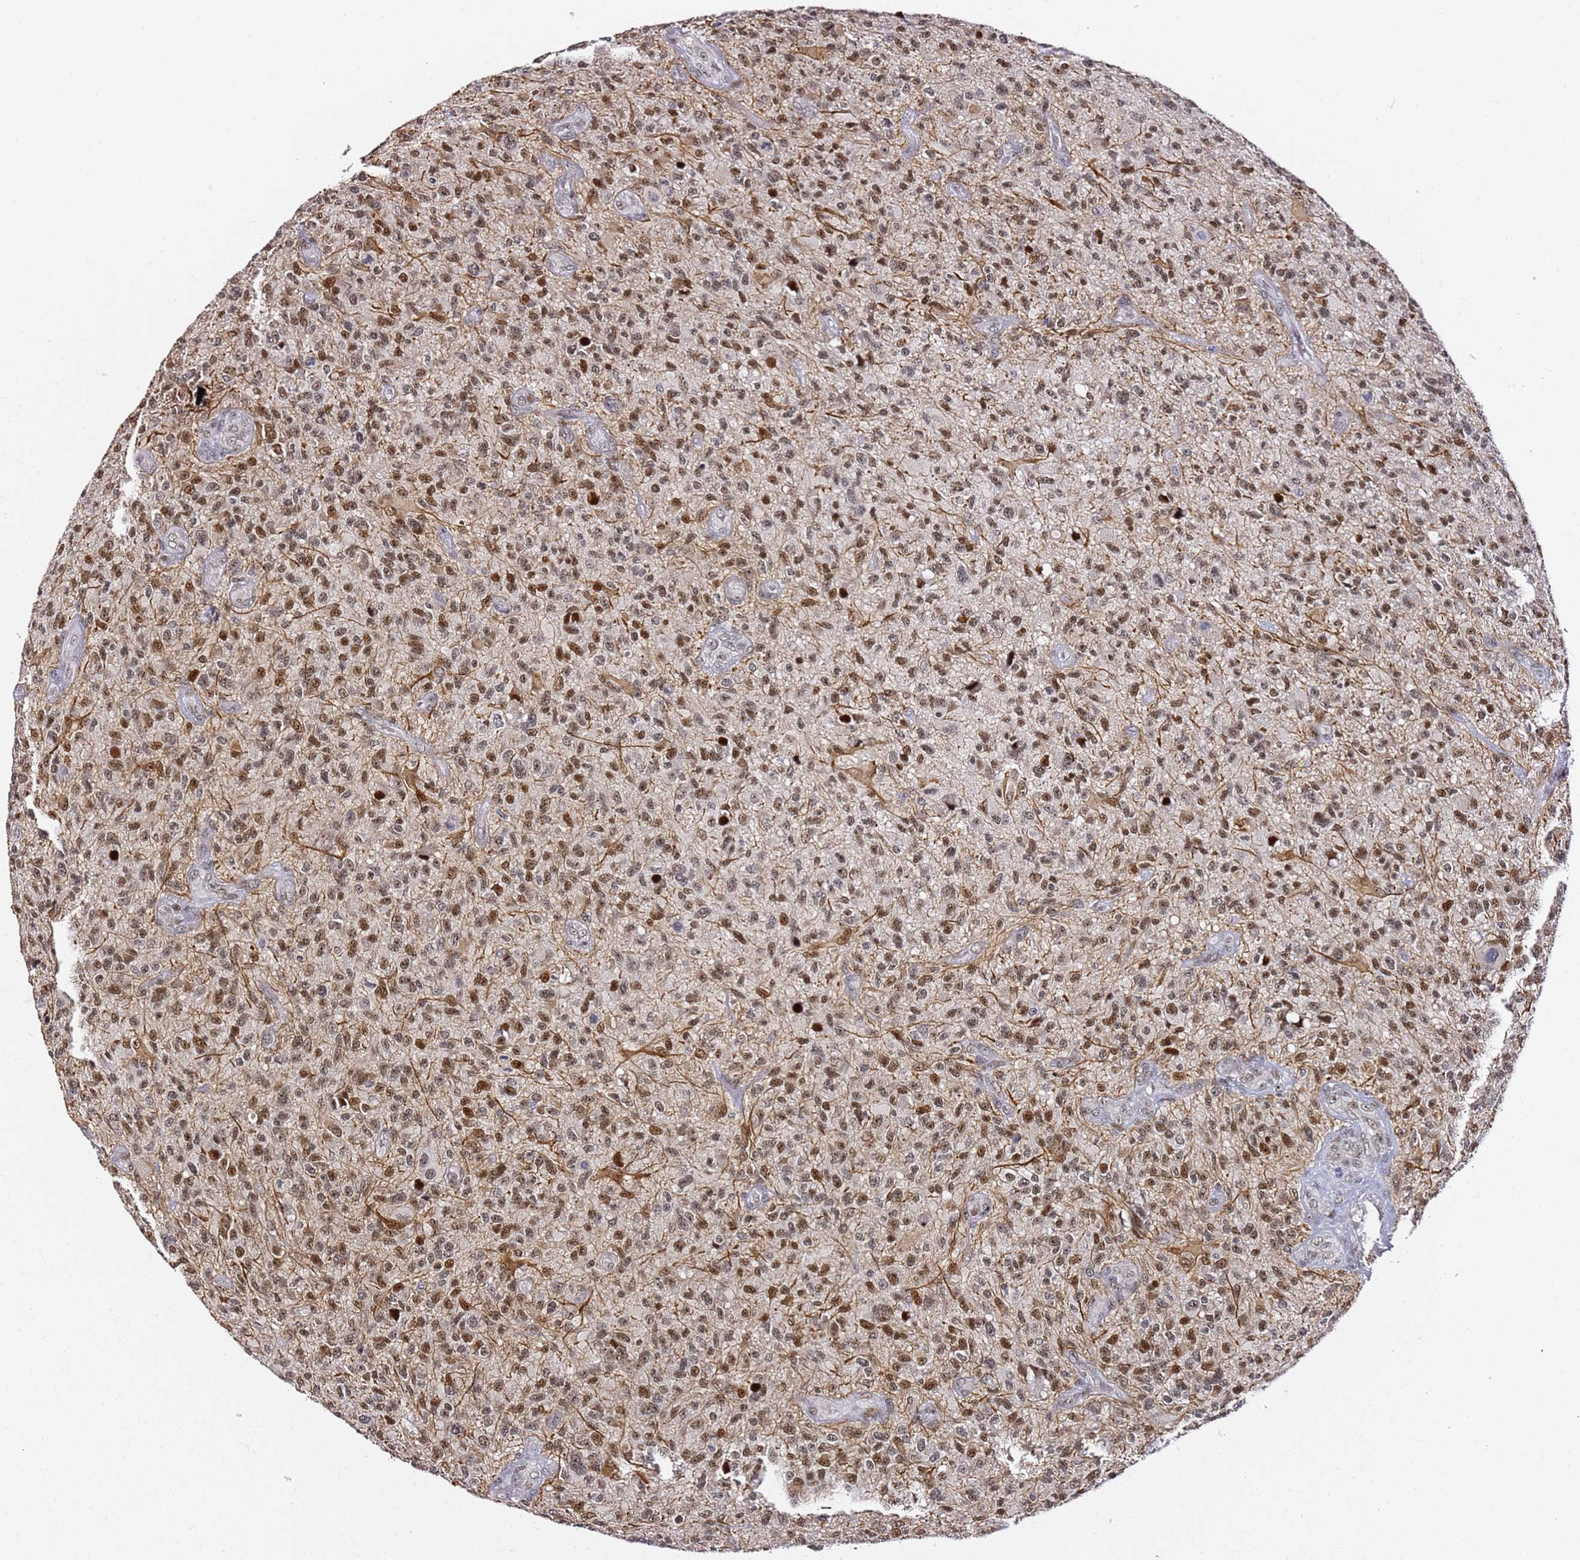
{"staining": {"intensity": "moderate", "quantity": ">75%", "location": "nuclear"}, "tissue": "glioma", "cell_type": "Tumor cells", "image_type": "cancer", "snomed": [{"axis": "morphology", "description": "Glioma, malignant, High grade"}, {"axis": "topography", "description": "Brain"}], "caption": "Protein positivity by immunohistochemistry (IHC) displays moderate nuclear expression in approximately >75% of tumor cells in glioma. The staining was performed using DAB (3,3'-diaminobenzidine), with brown indicating positive protein expression. Nuclei are stained blue with hematoxylin.", "gene": "FCF1", "patient": {"sex": "male", "age": 47}}